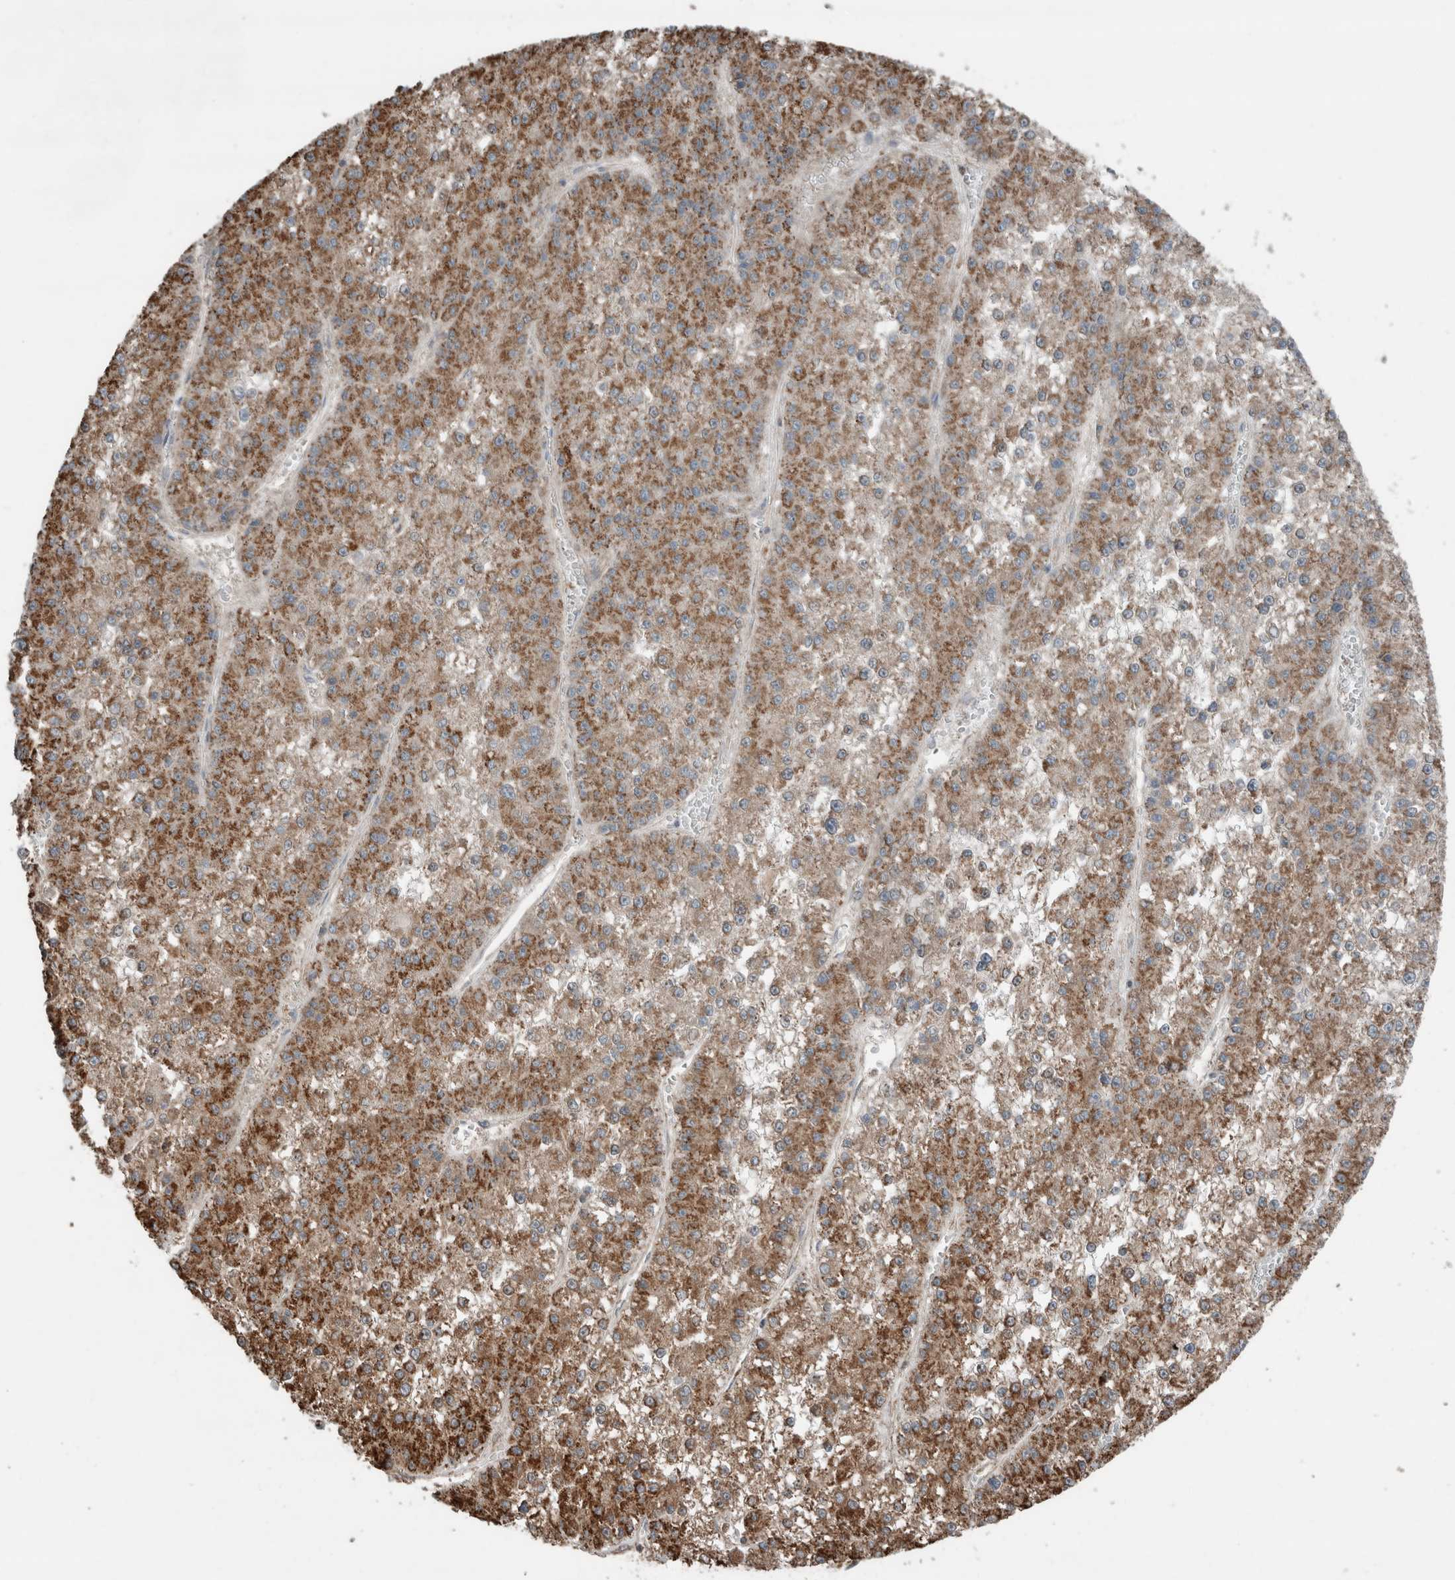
{"staining": {"intensity": "moderate", "quantity": ">75%", "location": "cytoplasmic/membranous"}, "tissue": "liver cancer", "cell_type": "Tumor cells", "image_type": "cancer", "snomed": [{"axis": "morphology", "description": "Carcinoma, Hepatocellular, NOS"}, {"axis": "topography", "description": "Liver"}], "caption": "About >75% of tumor cells in human hepatocellular carcinoma (liver) demonstrate moderate cytoplasmic/membranous protein positivity as visualized by brown immunohistochemical staining.", "gene": "KLK14", "patient": {"sex": "female", "age": 73}}